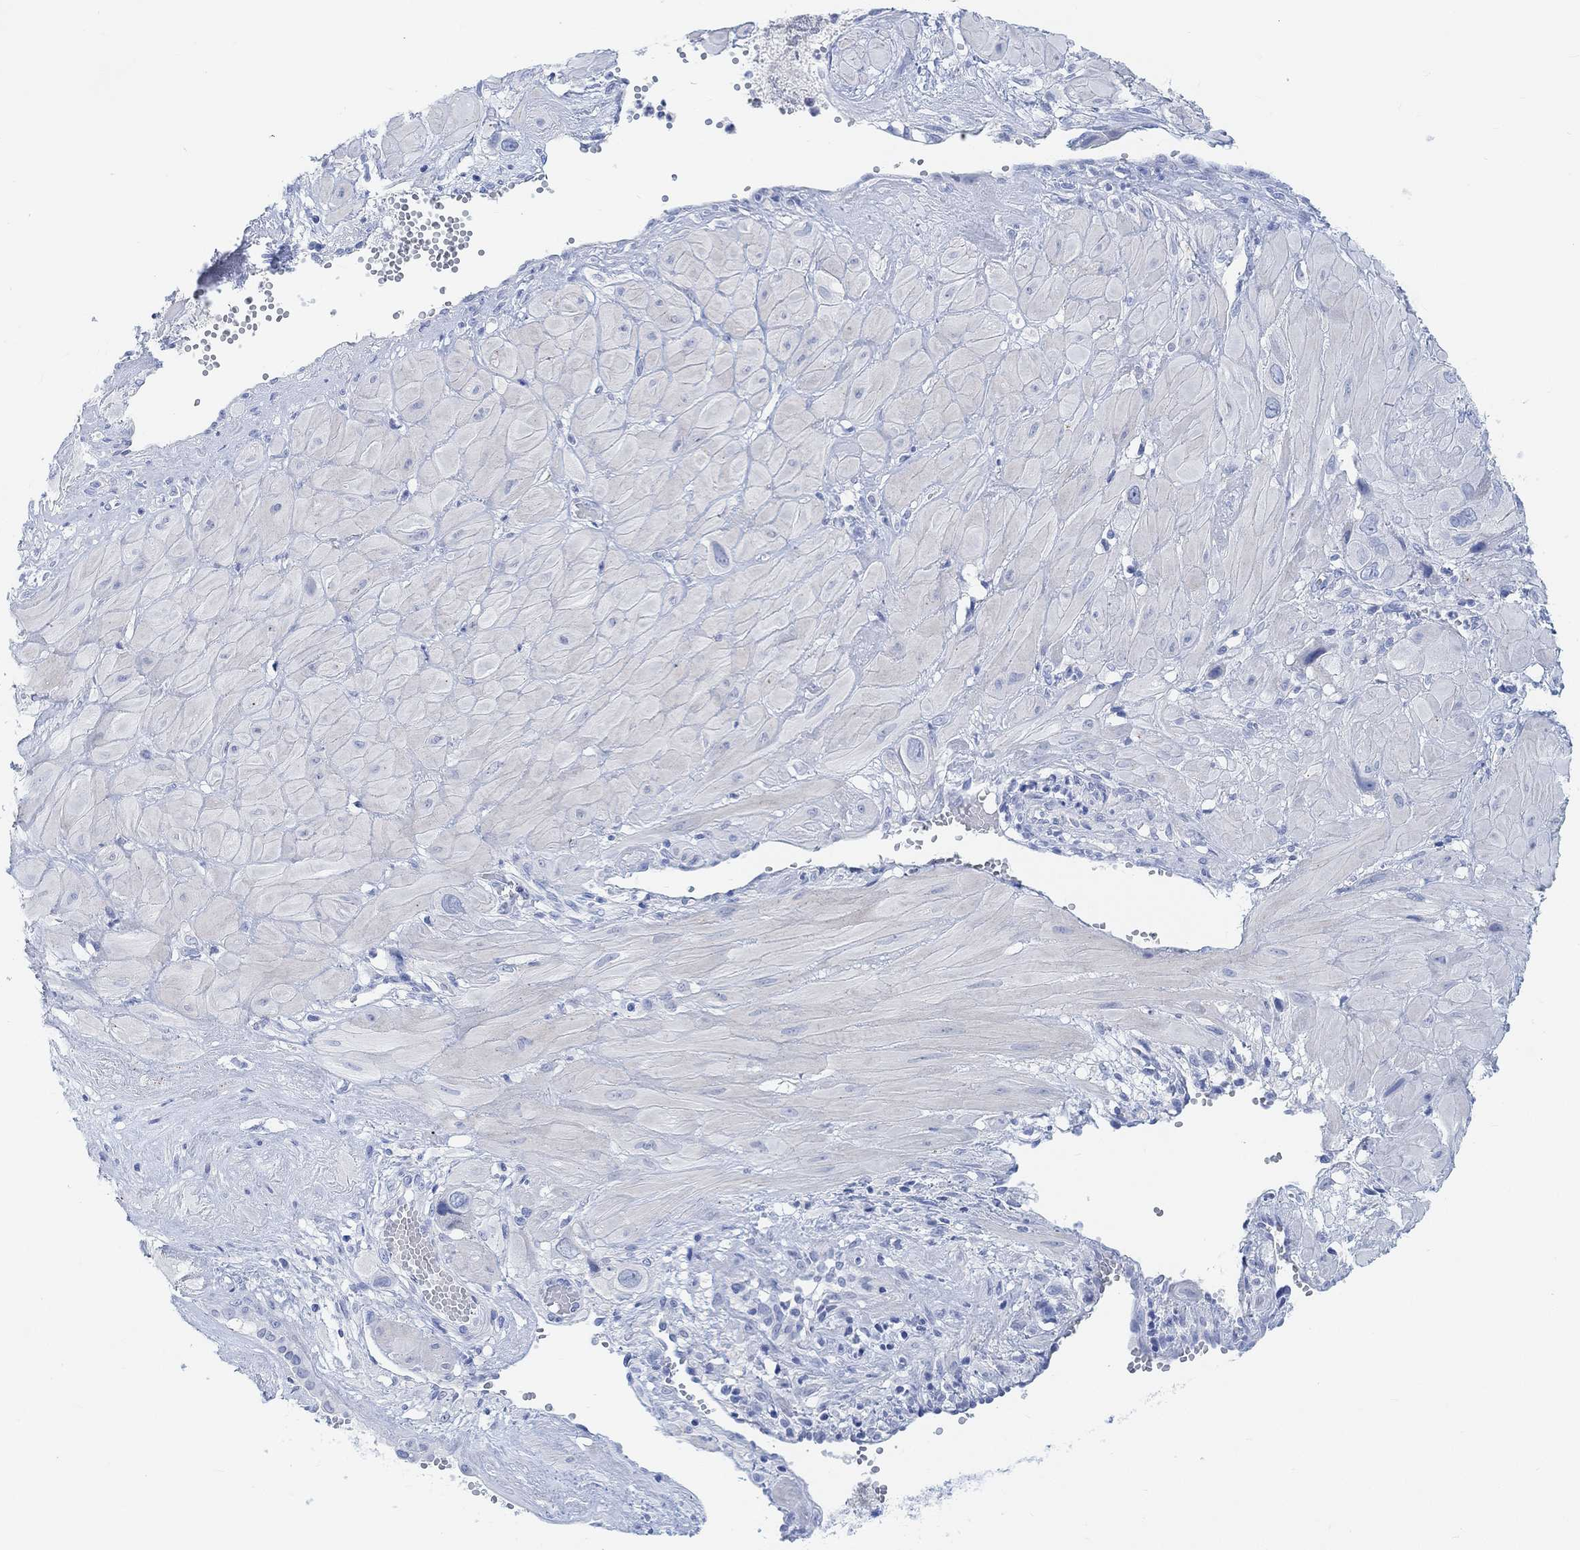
{"staining": {"intensity": "negative", "quantity": "none", "location": "none"}, "tissue": "cervical cancer", "cell_type": "Tumor cells", "image_type": "cancer", "snomed": [{"axis": "morphology", "description": "Squamous cell carcinoma, NOS"}, {"axis": "topography", "description": "Cervix"}], "caption": "A photomicrograph of cervical cancer stained for a protein displays no brown staining in tumor cells.", "gene": "ENO4", "patient": {"sex": "female", "age": 34}}